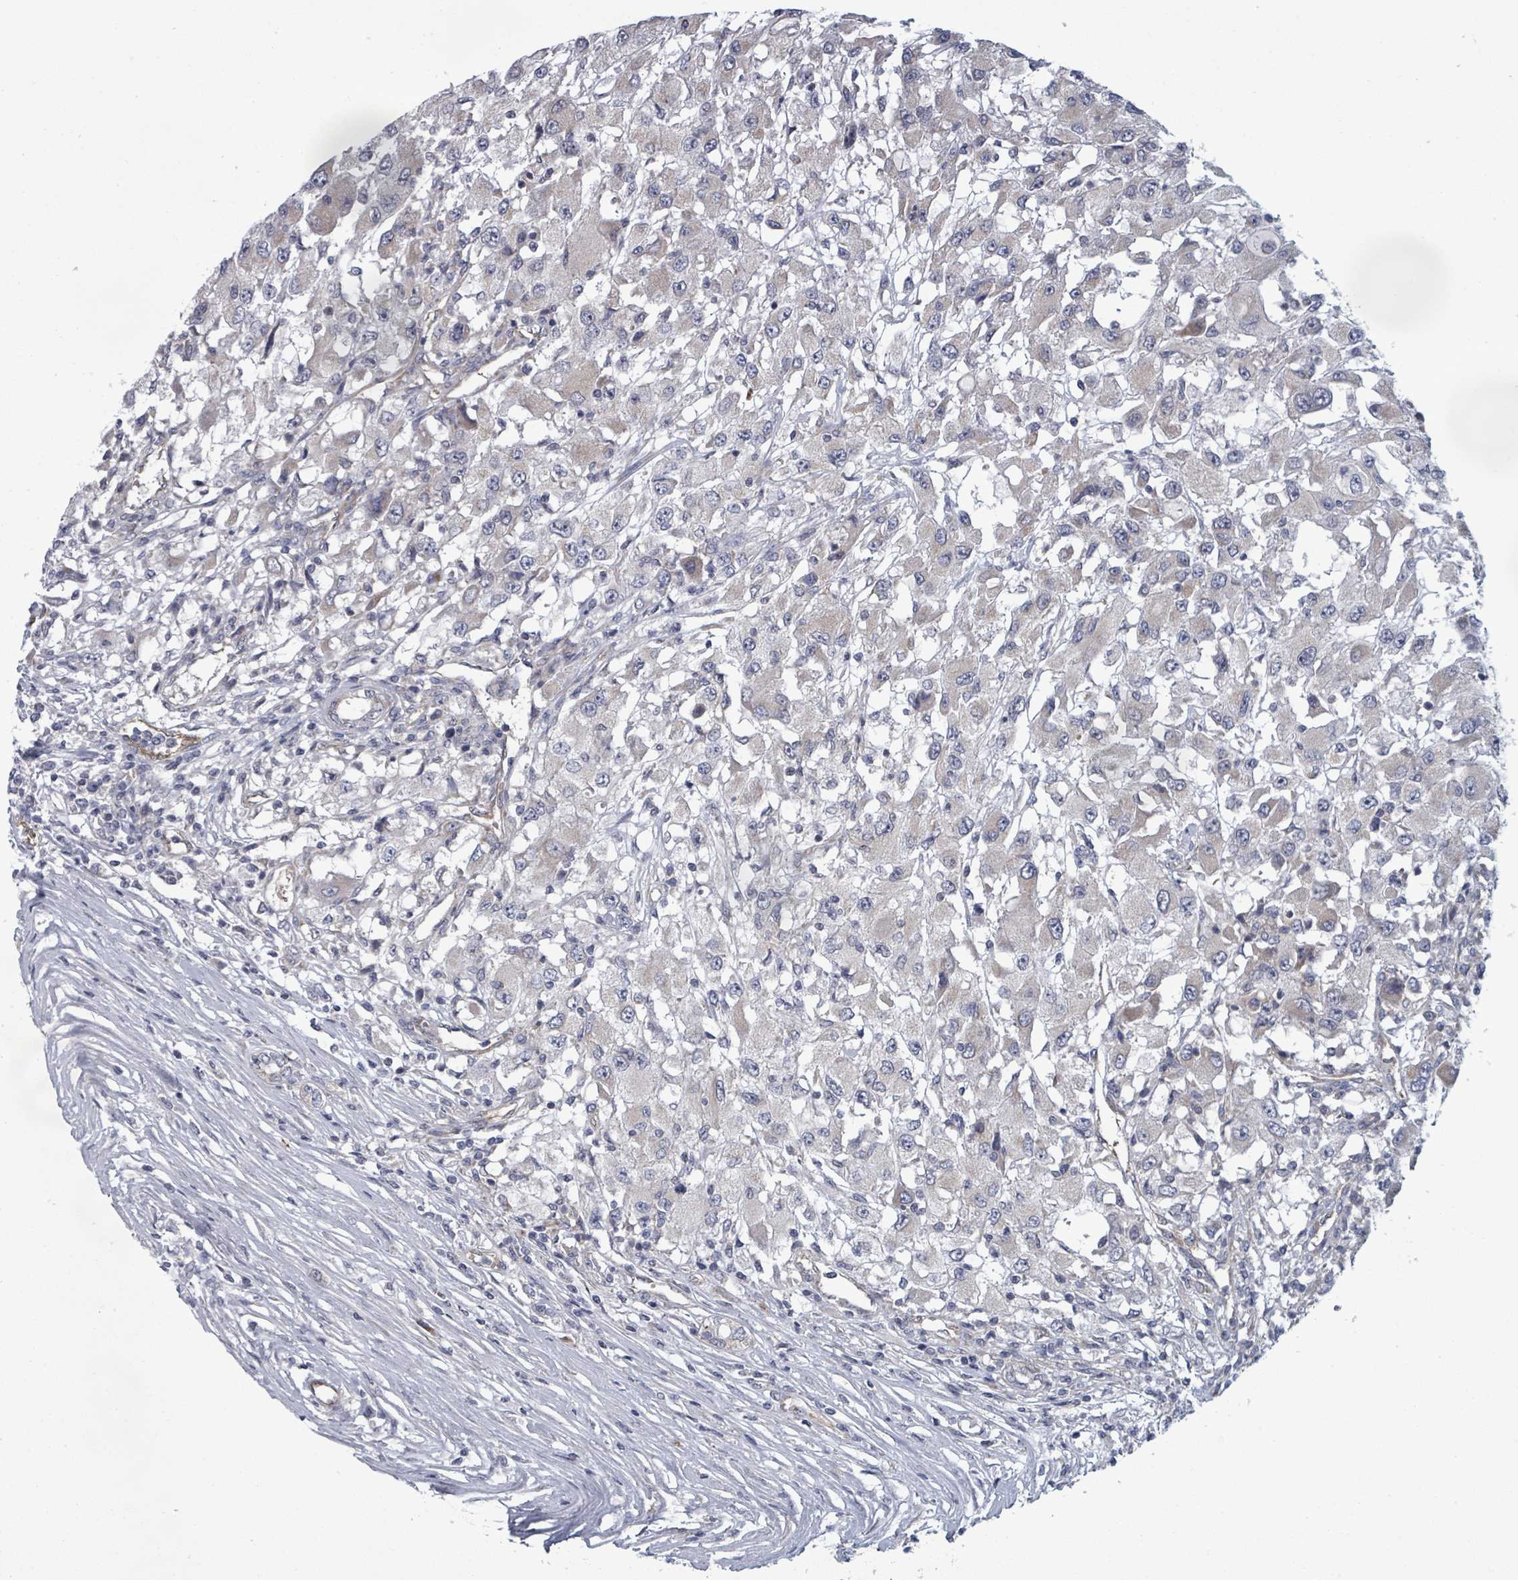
{"staining": {"intensity": "negative", "quantity": "none", "location": "none"}, "tissue": "renal cancer", "cell_type": "Tumor cells", "image_type": "cancer", "snomed": [{"axis": "morphology", "description": "Adenocarcinoma, NOS"}, {"axis": "topography", "description": "Kidney"}], "caption": "A micrograph of human adenocarcinoma (renal) is negative for staining in tumor cells.", "gene": "FKBP1A", "patient": {"sex": "female", "age": 67}}